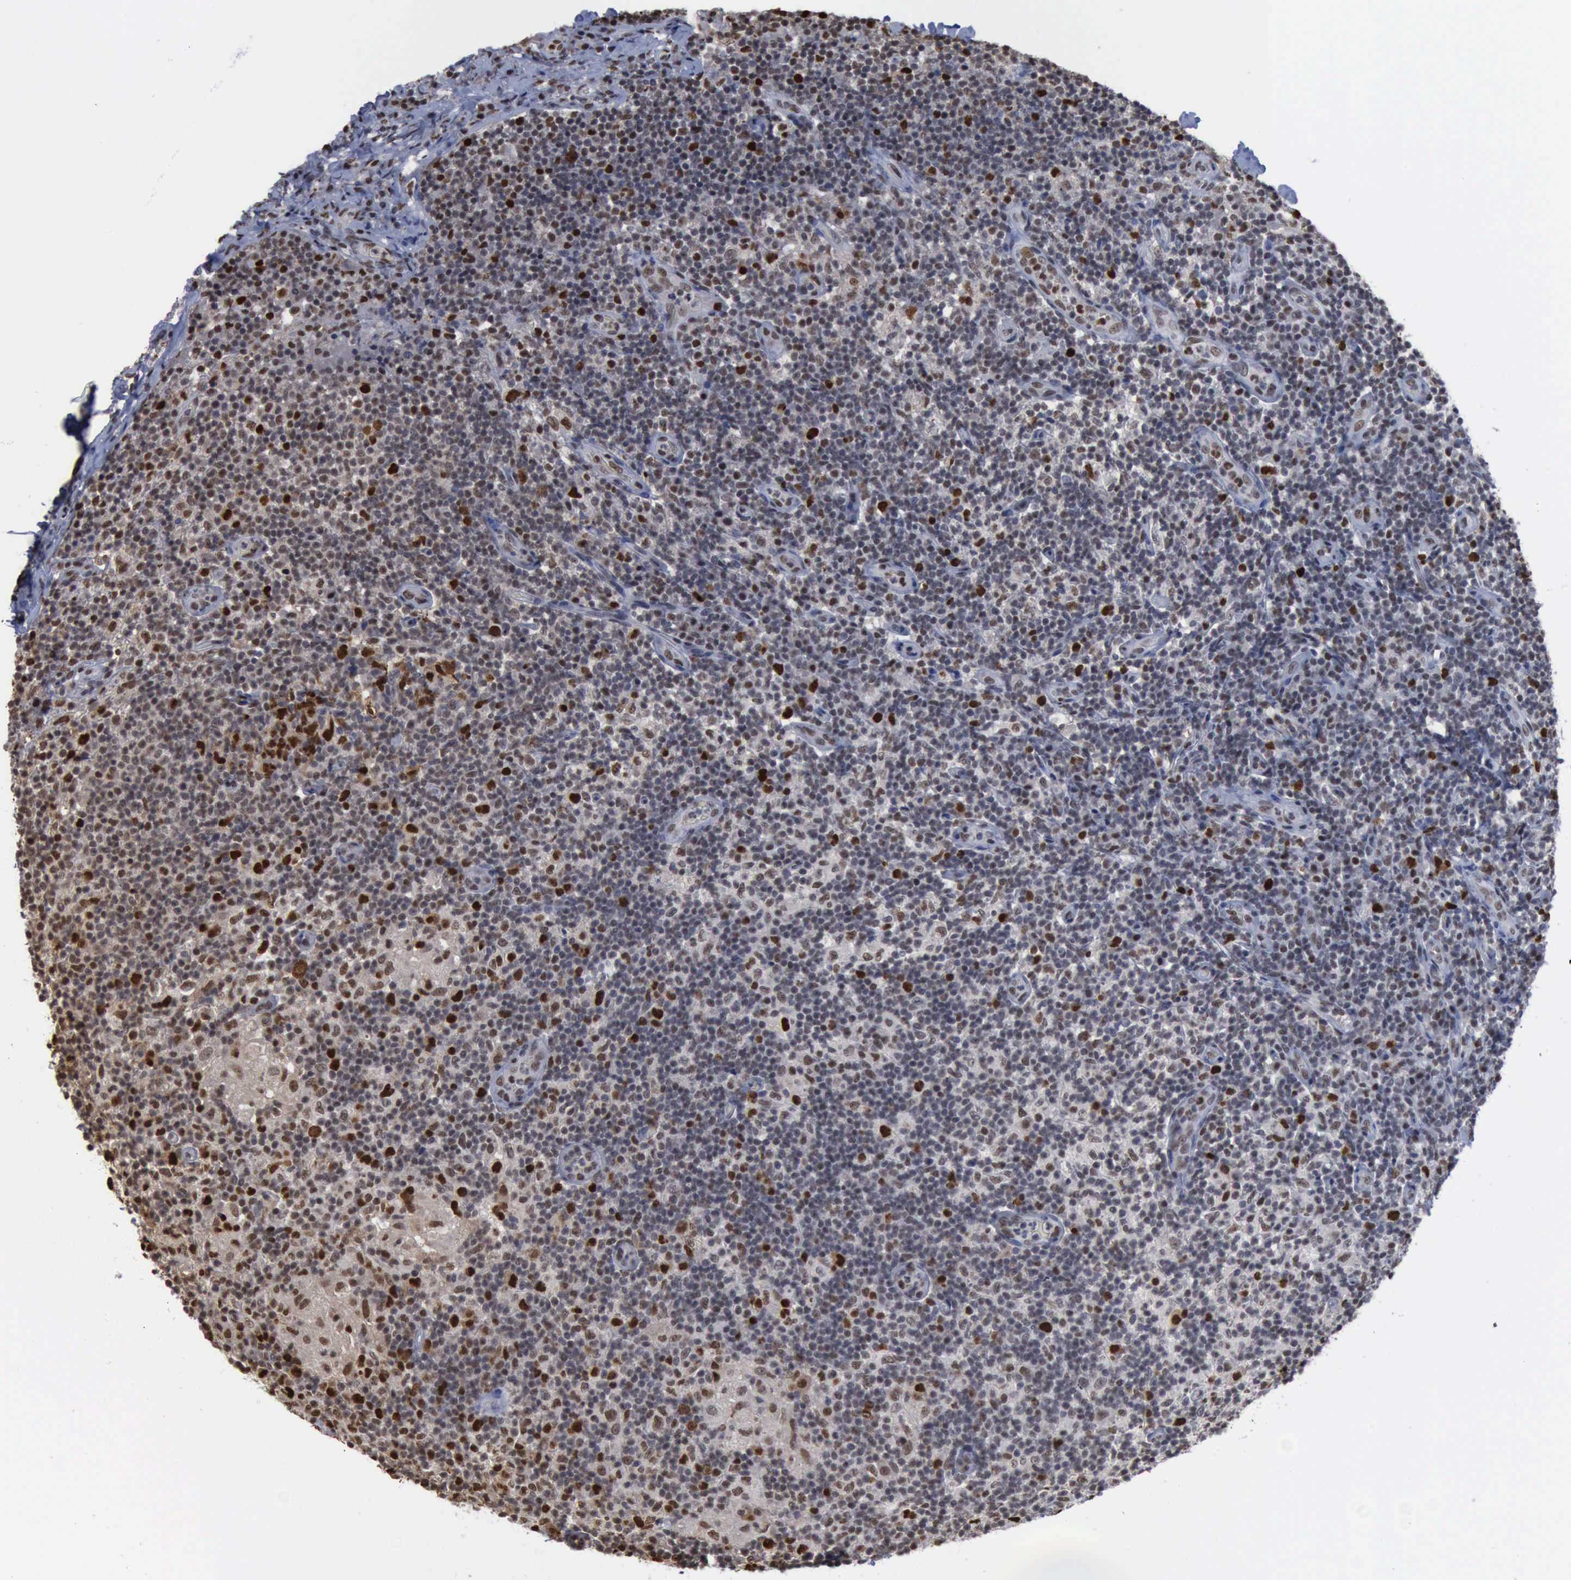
{"staining": {"intensity": "moderate", "quantity": ">75%", "location": "nuclear"}, "tissue": "lymph node", "cell_type": "Germinal center cells", "image_type": "normal", "snomed": [{"axis": "morphology", "description": "Normal tissue, NOS"}, {"axis": "morphology", "description": "Inflammation, NOS"}, {"axis": "topography", "description": "Lymph node"}], "caption": "A brown stain highlights moderate nuclear positivity of a protein in germinal center cells of benign human lymph node. (Stains: DAB in brown, nuclei in blue, Microscopy: brightfield microscopy at high magnification).", "gene": "PCNA", "patient": {"sex": "male", "age": 46}}